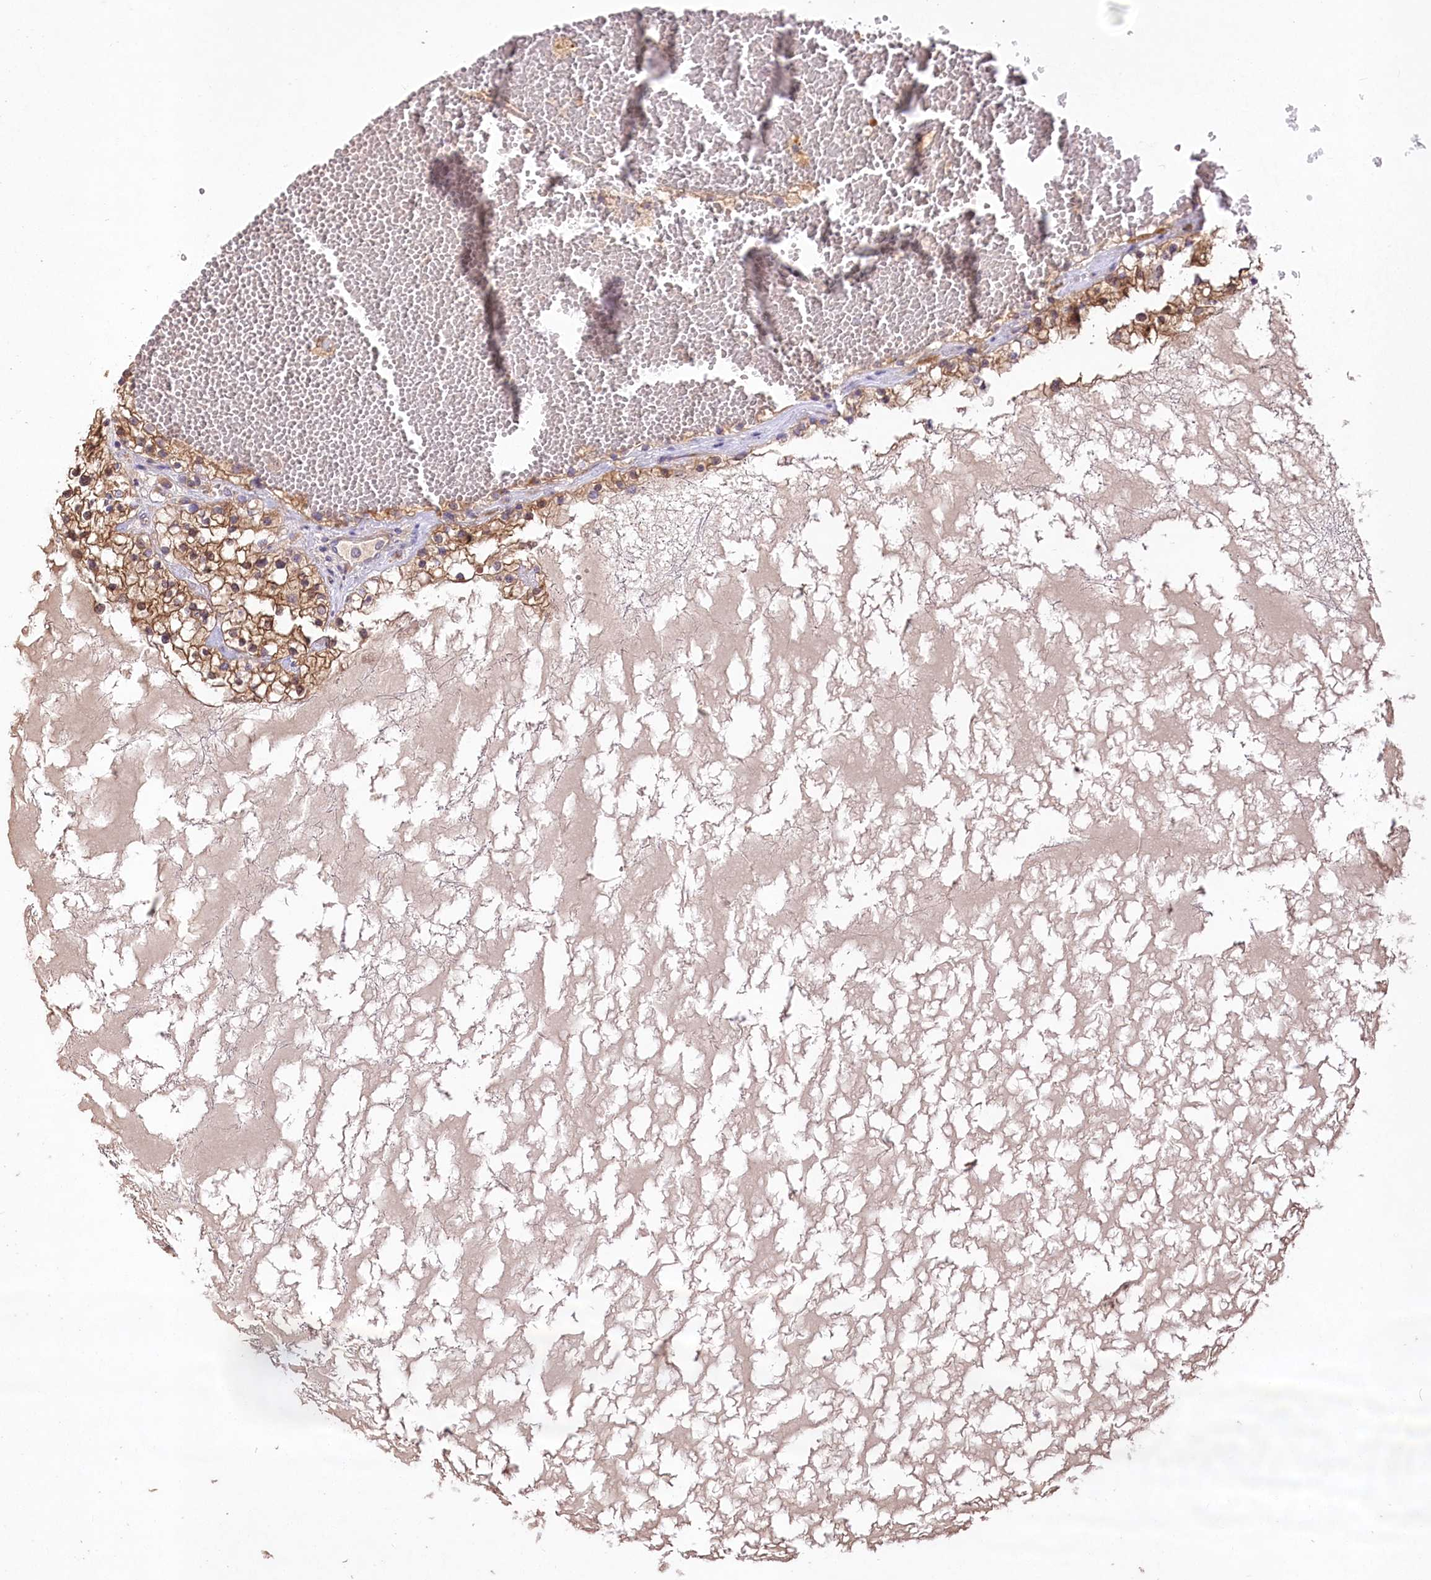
{"staining": {"intensity": "moderate", "quantity": ">75%", "location": "cytoplasmic/membranous,nuclear"}, "tissue": "renal cancer", "cell_type": "Tumor cells", "image_type": "cancer", "snomed": [{"axis": "morphology", "description": "Normal tissue, NOS"}, {"axis": "morphology", "description": "Adenocarcinoma, NOS"}, {"axis": "topography", "description": "Kidney"}], "caption": "The image demonstrates immunohistochemical staining of renal cancer (adenocarcinoma). There is moderate cytoplasmic/membranous and nuclear positivity is present in about >75% of tumor cells.", "gene": "PBLD", "patient": {"sex": "male", "age": 68}}